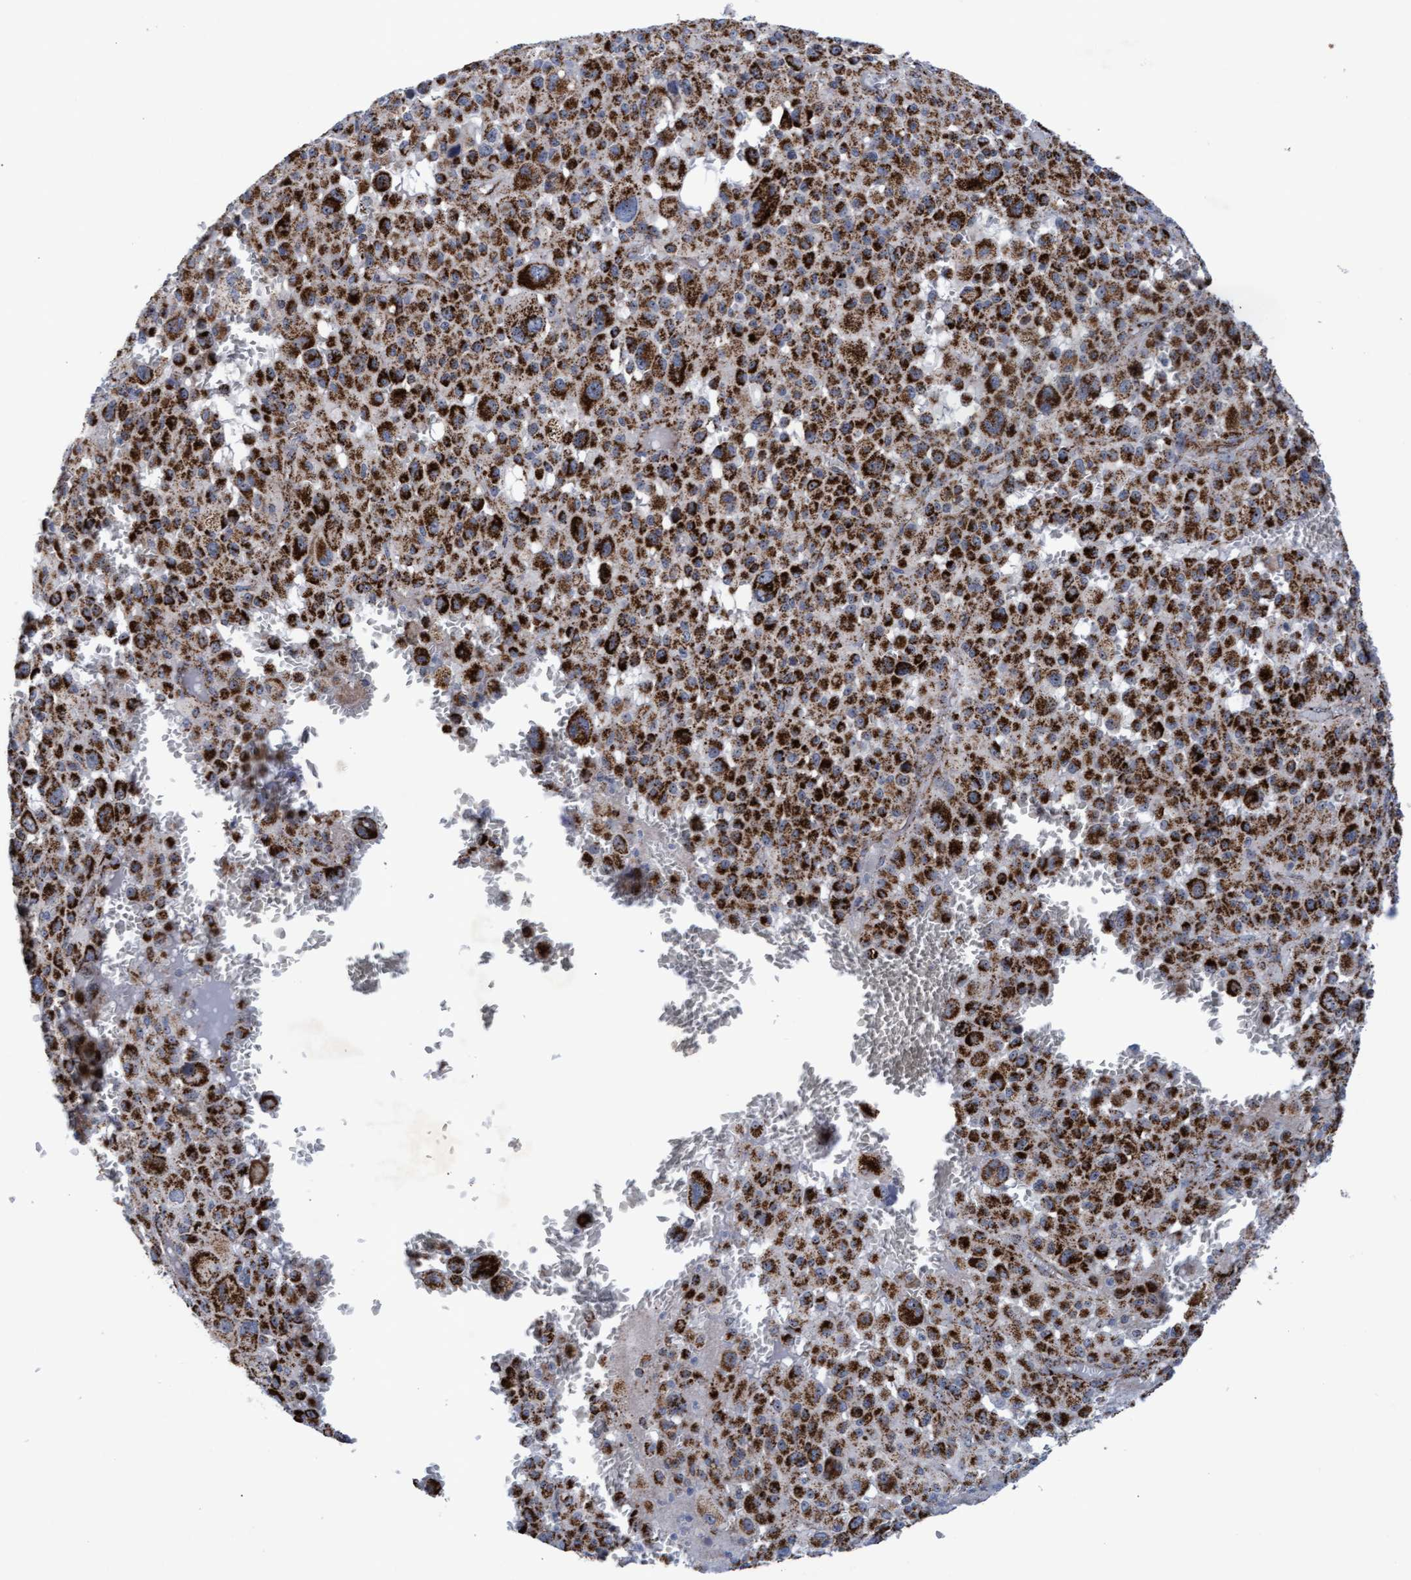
{"staining": {"intensity": "strong", "quantity": ">75%", "location": "cytoplasmic/membranous"}, "tissue": "melanoma", "cell_type": "Tumor cells", "image_type": "cancer", "snomed": [{"axis": "morphology", "description": "Malignant melanoma, Metastatic site"}, {"axis": "topography", "description": "Skin"}], "caption": "Protein analysis of malignant melanoma (metastatic site) tissue shows strong cytoplasmic/membranous staining in about >75% of tumor cells.", "gene": "MRPL38", "patient": {"sex": "female", "age": 74}}